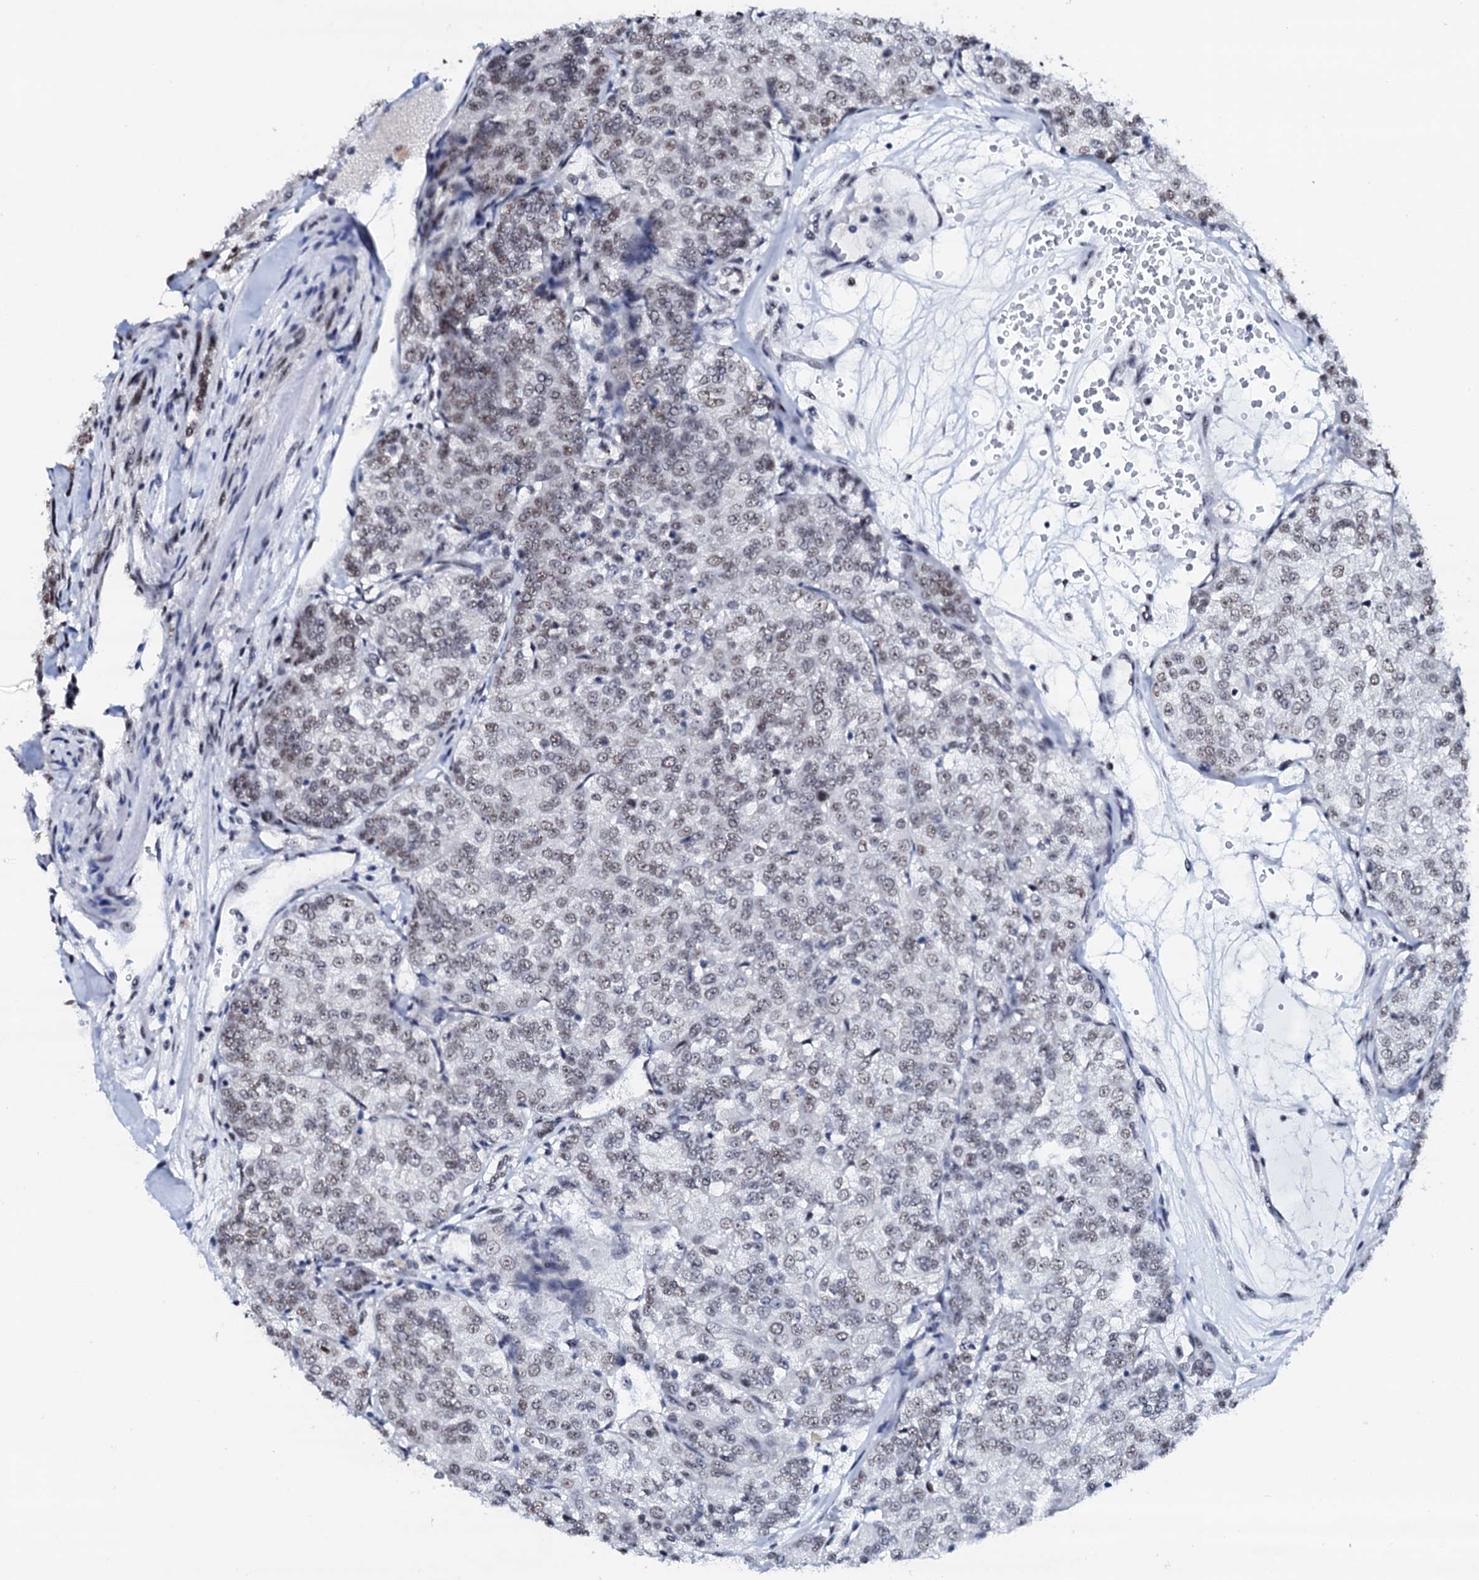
{"staining": {"intensity": "weak", "quantity": "25%-75%", "location": "nuclear"}, "tissue": "renal cancer", "cell_type": "Tumor cells", "image_type": "cancer", "snomed": [{"axis": "morphology", "description": "Adenocarcinoma, NOS"}, {"axis": "topography", "description": "Kidney"}], "caption": "A photomicrograph of renal cancer stained for a protein demonstrates weak nuclear brown staining in tumor cells.", "gene": "NKAPD1", "patient": {"sex": "female", "age": 63}}